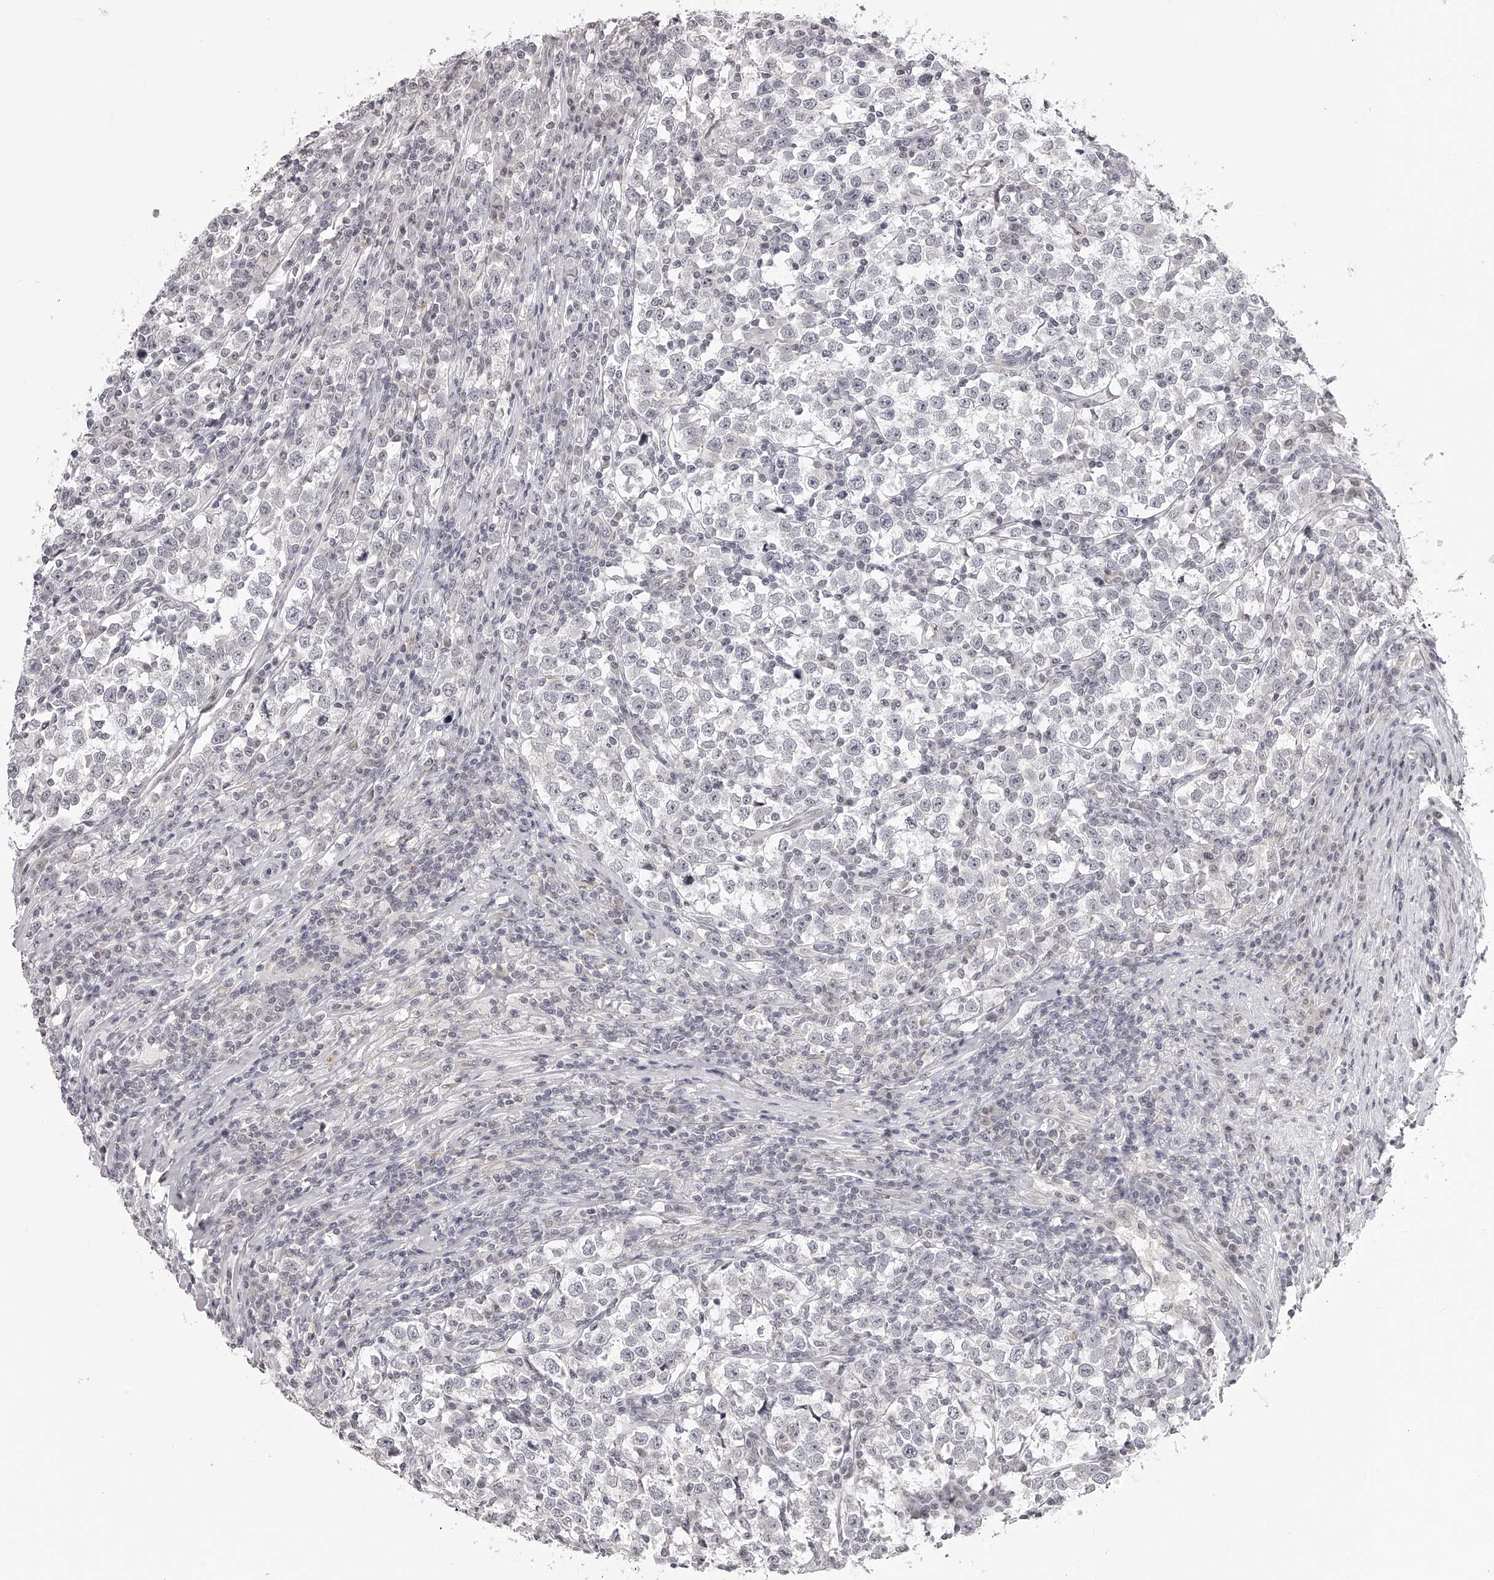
{"staining": {"intensity": "negative", "quantity": "none", "location": "none"}, "tissue": "testis cancer", "cell_type": "Tumor cells", "image_type": "cancer", "snomed": [{"axis": "morphology", "description": "Normal tissue, NOS"}, {"axis": "morphology", "description": "Seminoma, NOS"}, {"axis": "topography", "description": "Testis"}], "caption": "Human testis seminoma stained for a protein using IHC reveals no positivity in tumor cells.", "gene": "RNF220", "patient": {"sex": "male", "age": 43}}